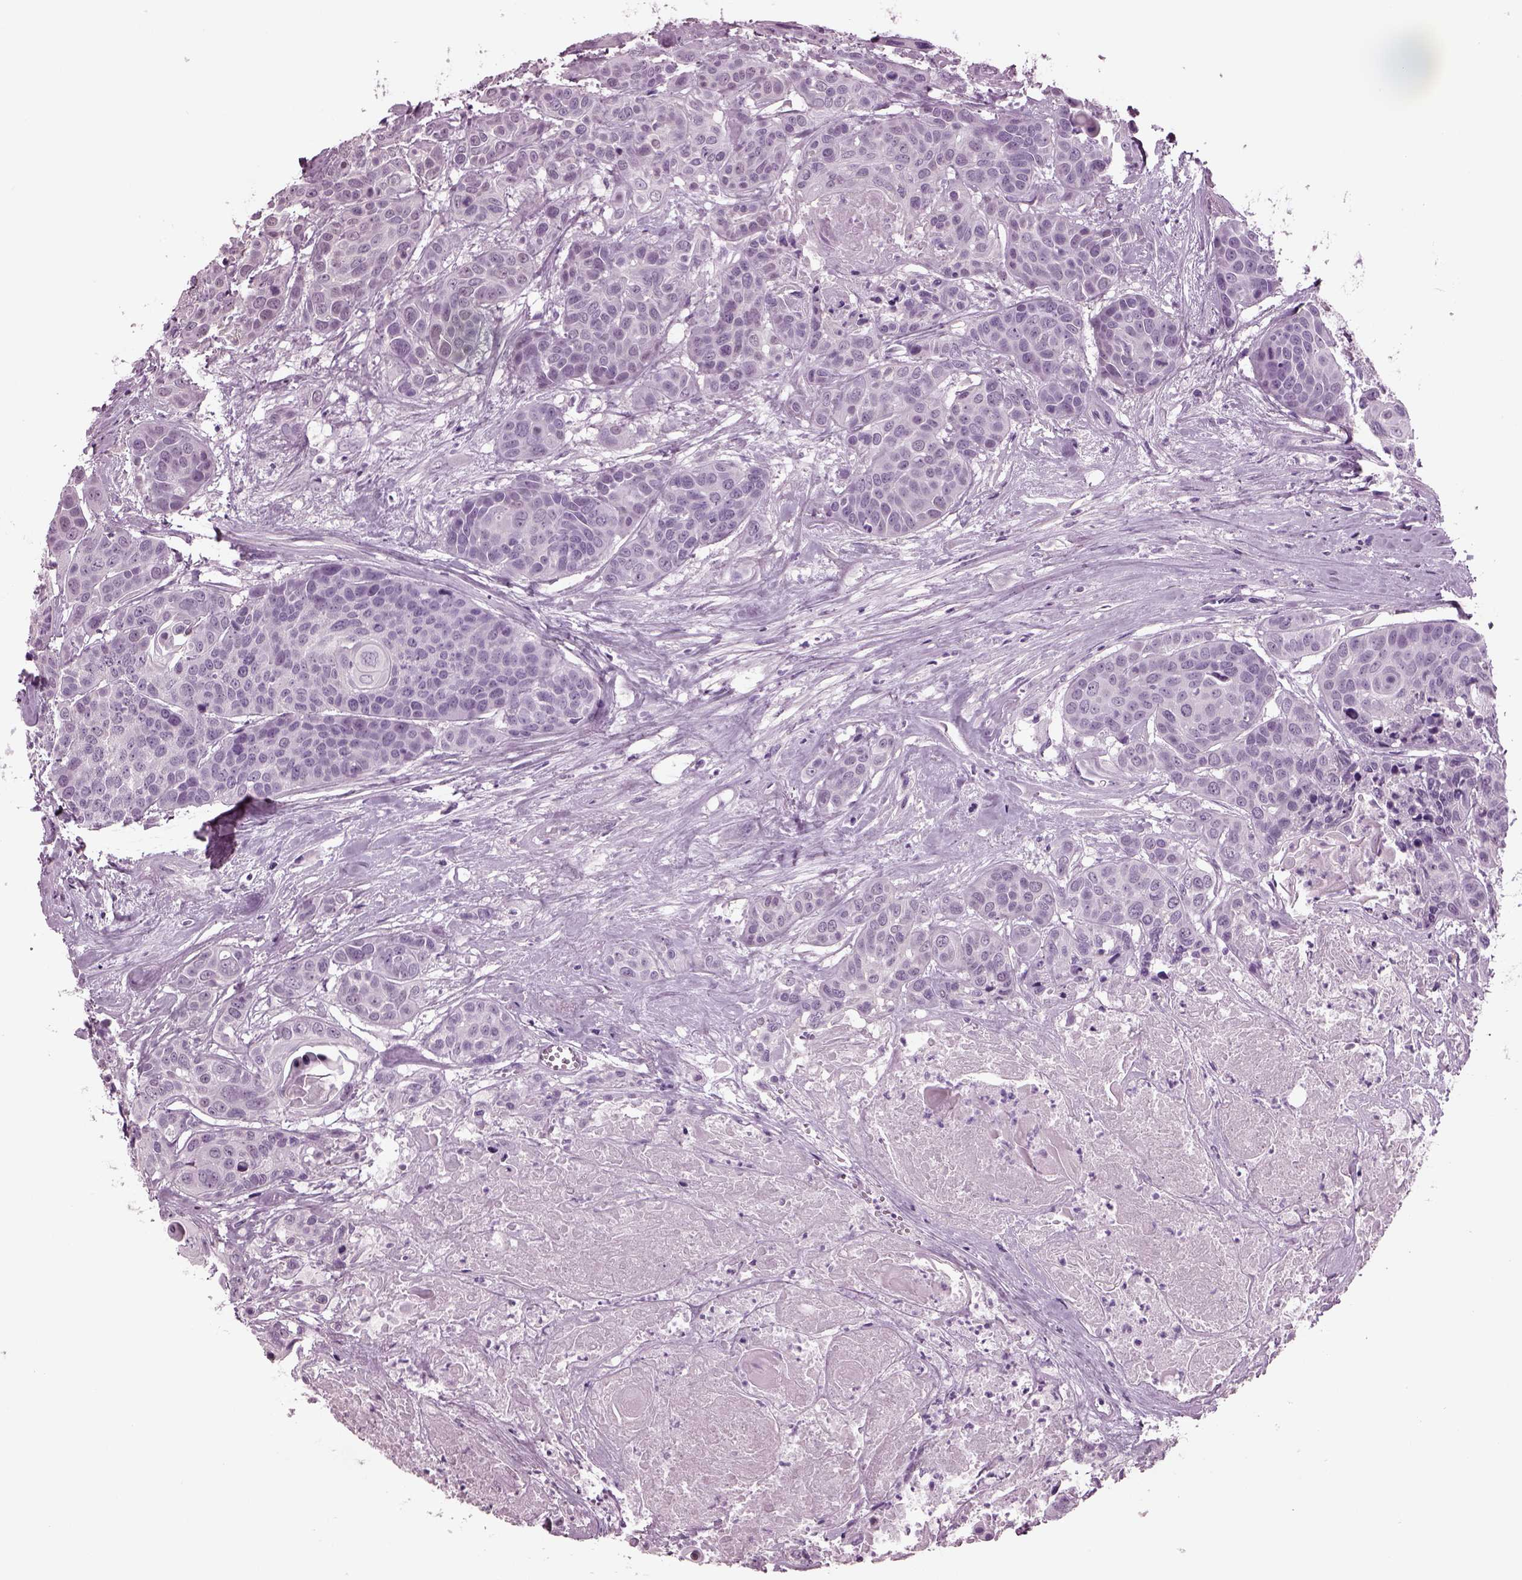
{"staining": {"intensity": "negative", "quantity": "none", "location": "none"}, "tissue": "head and neck cancer", "cell_type": "Tumor cells", "image_type": "cancer", "snomed": [{"axis": "morphology", "description": "Squamous cell carcinoma, NOS"}, {"axis": "topography", "description": "Oral tissue"}, {"axis": "topography", "description": "Head-Neck"}], "caption": "Immunohistochemistry (IHC) histopathology image of human head and neck squamous cell carcinoma stained for a protein (brown), which displays no staining in tumor cells. (Stains: DAB immunohistochemistry (IHC) with hematoxylin counter stain, Microscopy: brightfield microscopy at high magnification).", "gene": "TPPP2", "patient": {"sex": "male", "age": 56}}